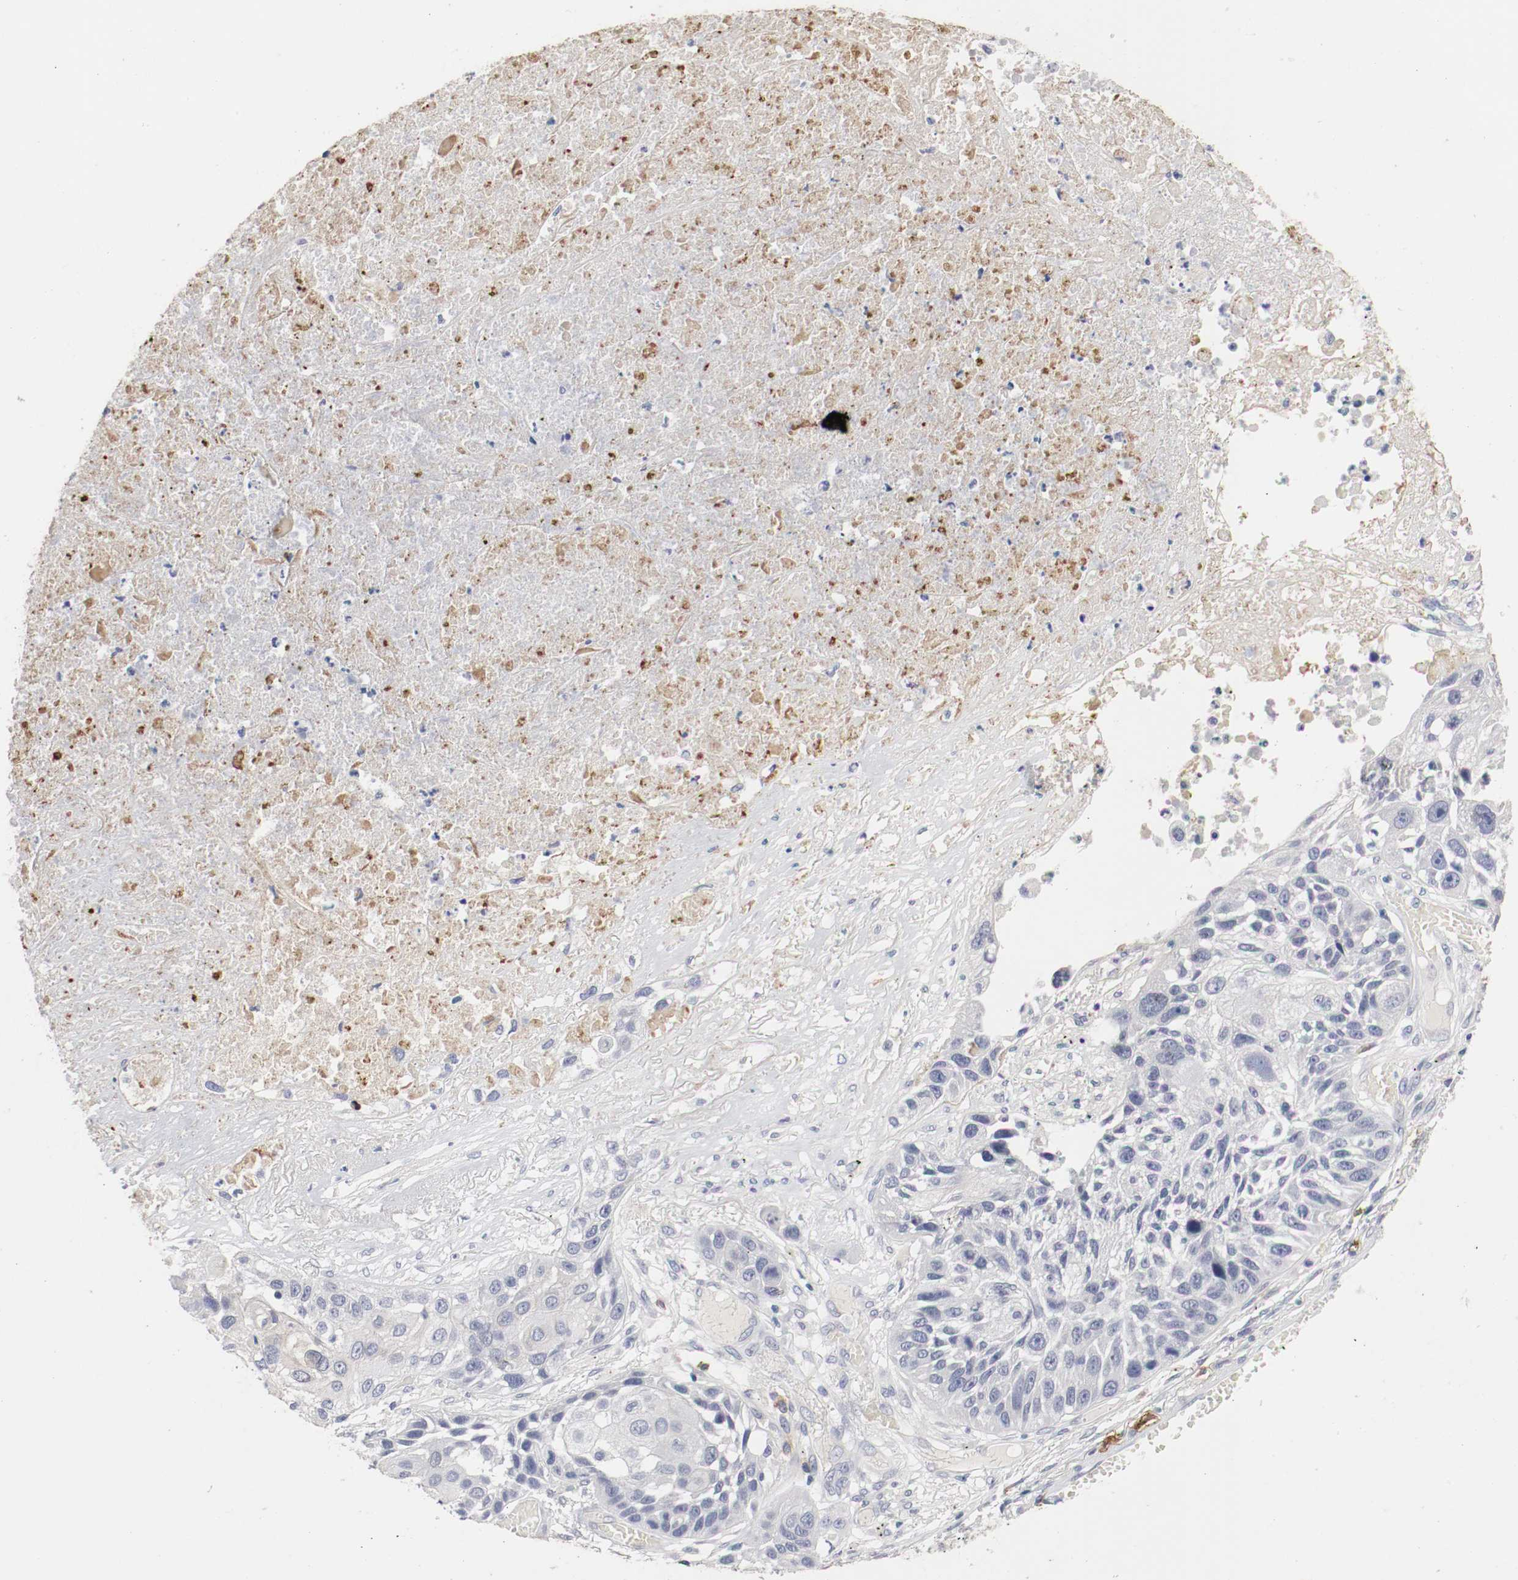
{"staining": {"intensity": "negative", "quantity": "none", "location": "none"}, "tissue": "lung cancer", "cell_type": "Tumor cells", "image_type": "cancer", "snomed": [{"axis": "morphology", "description": "Squamous cell carcinoma, NOS"}, {"axis": "topography", "description": "Lung"}], "caption": "Immunohistochemistry of lung squamous cell carcinoma displays no positivity in tumor cells.", "gene": "KIT", "patient": {"sex": "male", "age": 71}}